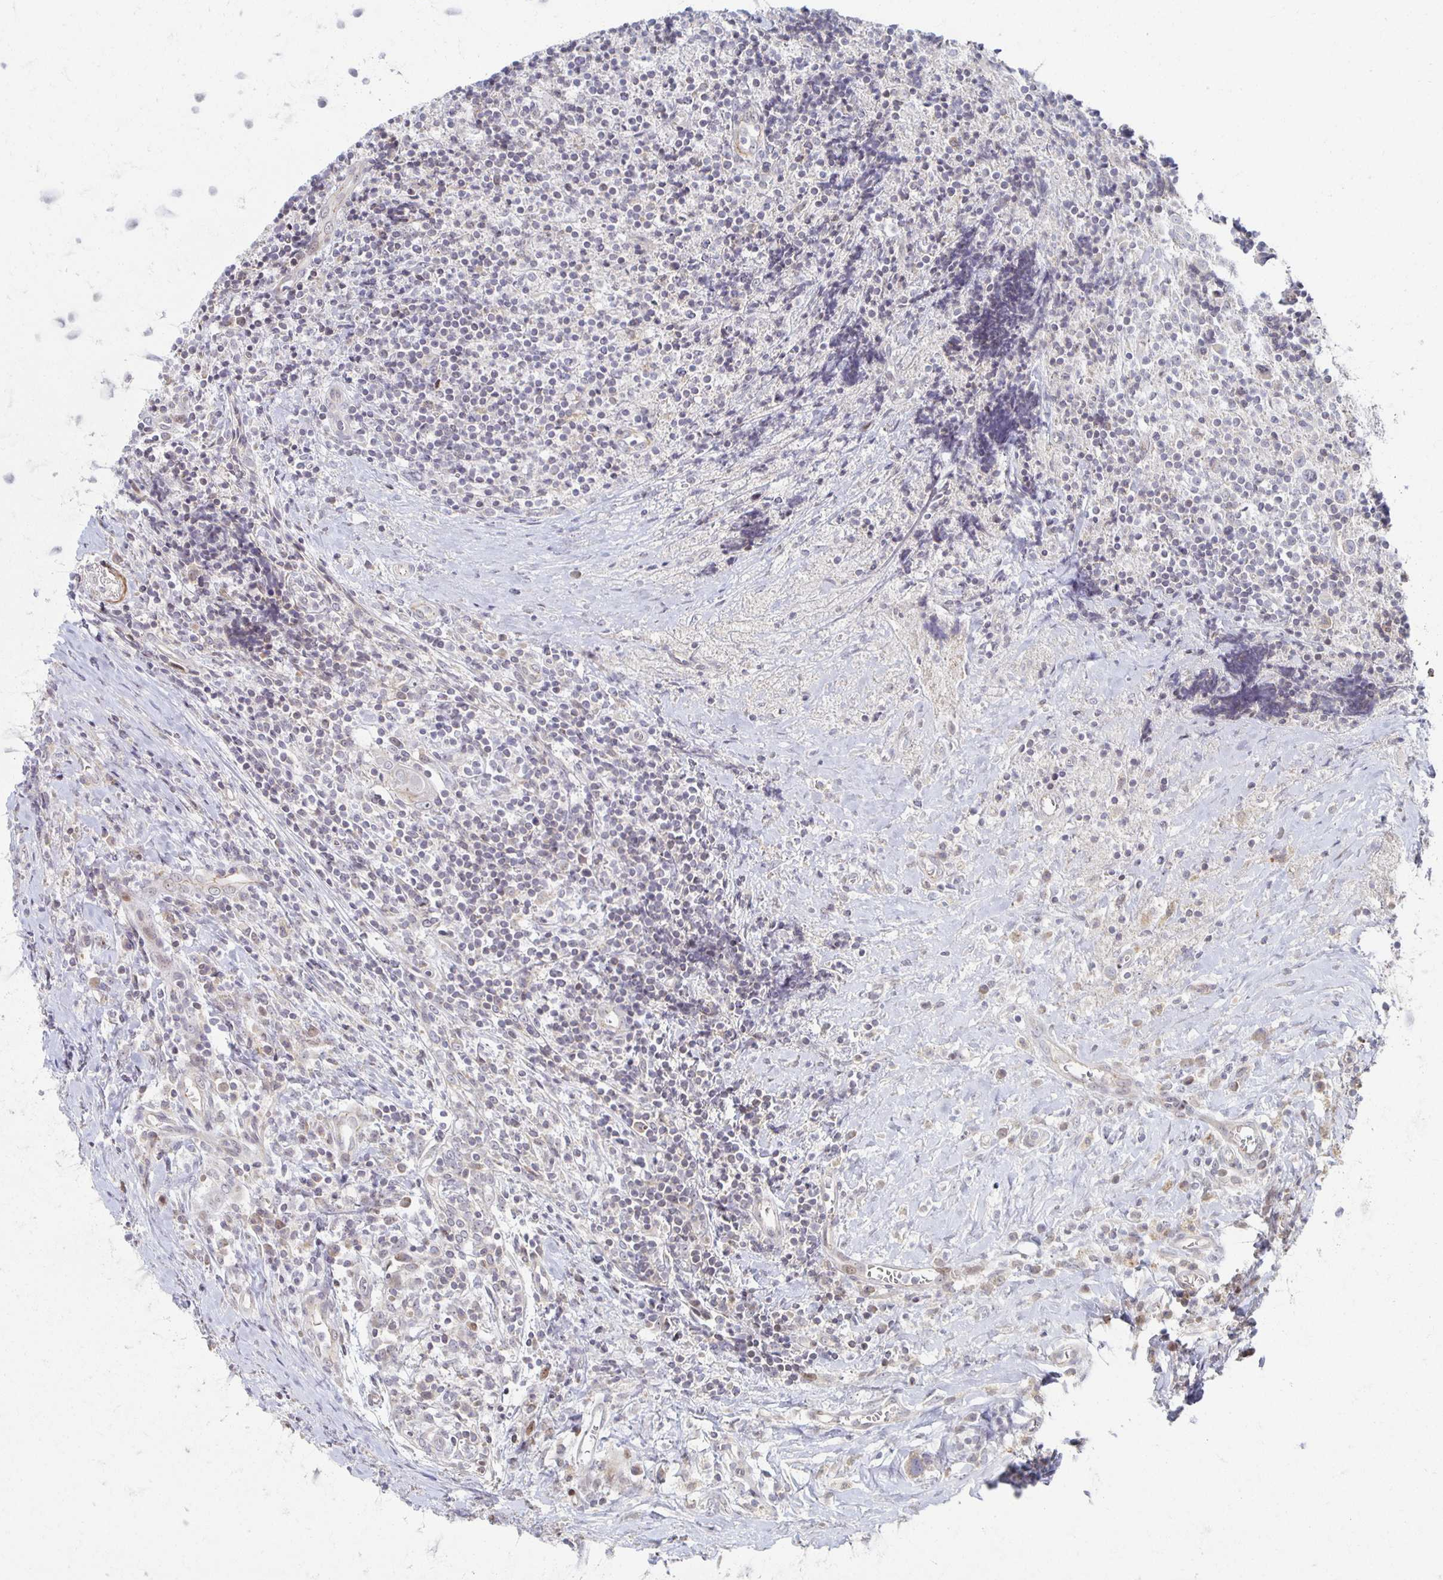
{"staining": {"intensity": "negative", "quantity": "none", "location": "none"}, "tissue": "lymphoma", "cell_type": "Tumor cells", "image_type": "cancer", "snomed": [{"axis": "morphology", "description": "Hodgkin's disease, NOS"}, {"axis": "topography", "description": "Thymus, NOS"}], "caption": "This is a photomicrograph of immunohistochemistry staining of lymphoma, which shows no staining in tumor cells.", "gene": "HCFC1R1", "patient": {"sex": "female", "age": 17}}